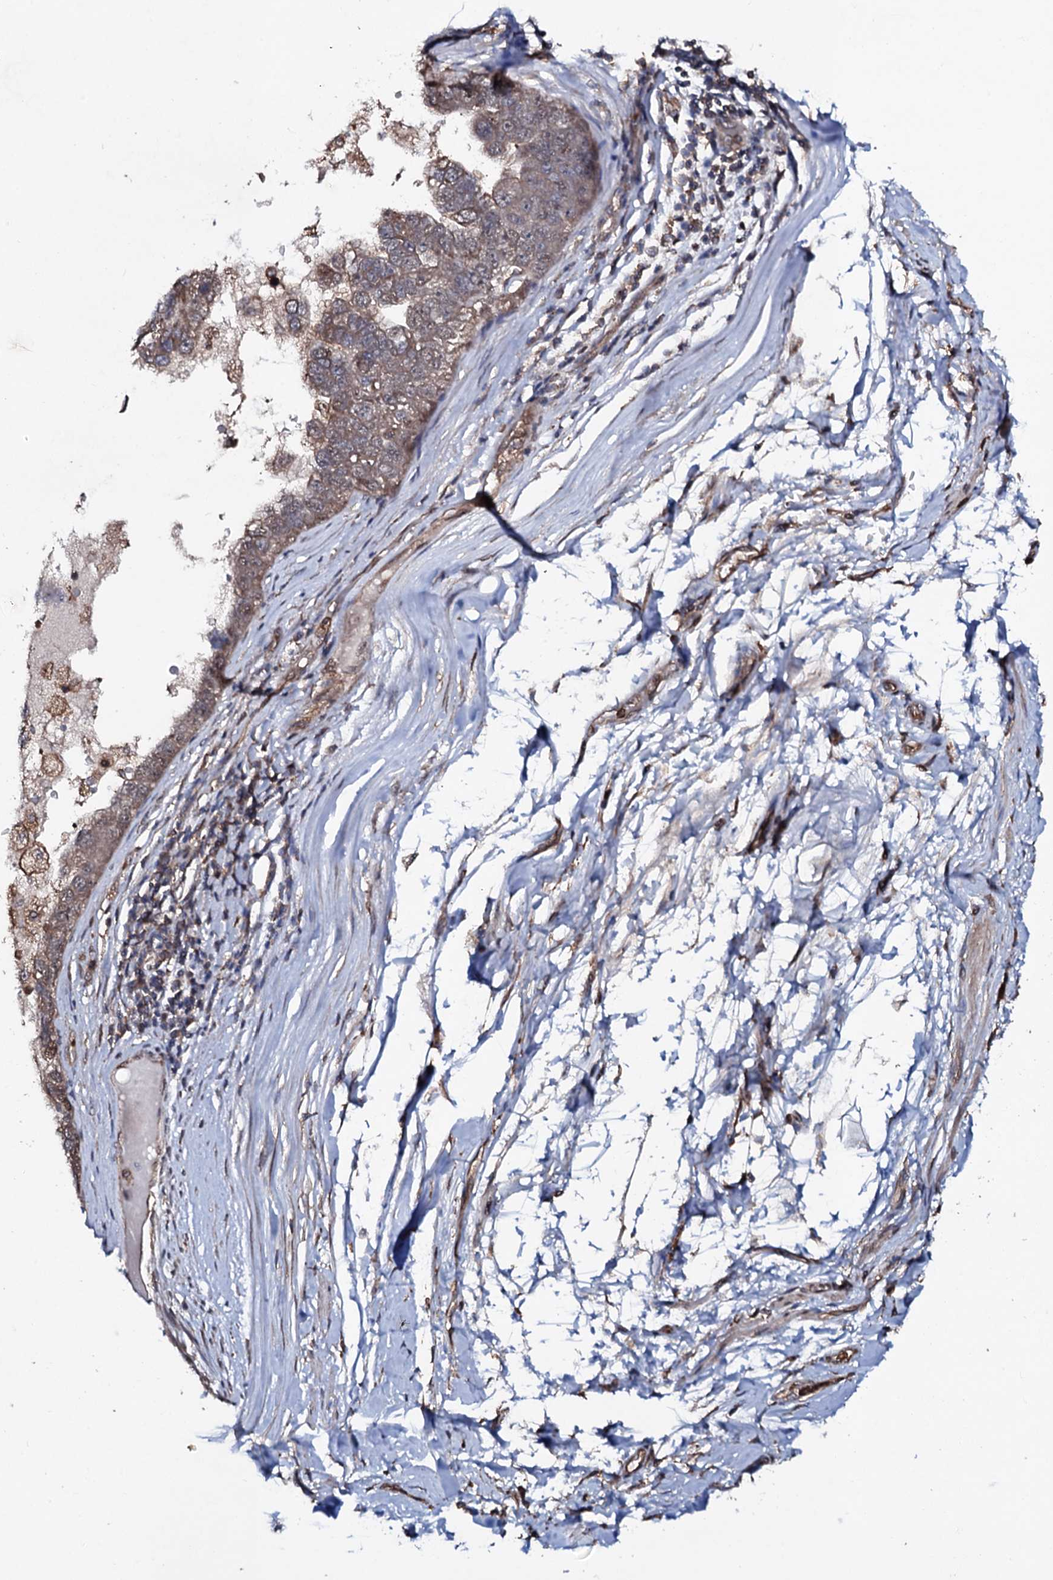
{"staining": {"intensity": "weak", "quantity": "25%-75%", "location": "cytoplasmic/membranous"}, "tissue": "pancreatic cancer", "cell_type": "Tumor cells", "image_type": "cancer", "snomed": [{"axis": "morphology", "description": "Adenocarcinoma, NOS"}, {"axis": "topography", "description": "Pancreas"}], "caption": "Pancreatic cancer stained for a protein (brown) exhibits weak cytoplasmic/membranous positive expression in approximately 25%-75% of tumor cells.", "gene": "COG6", "patient": {"sex": "female", "age": 61}}